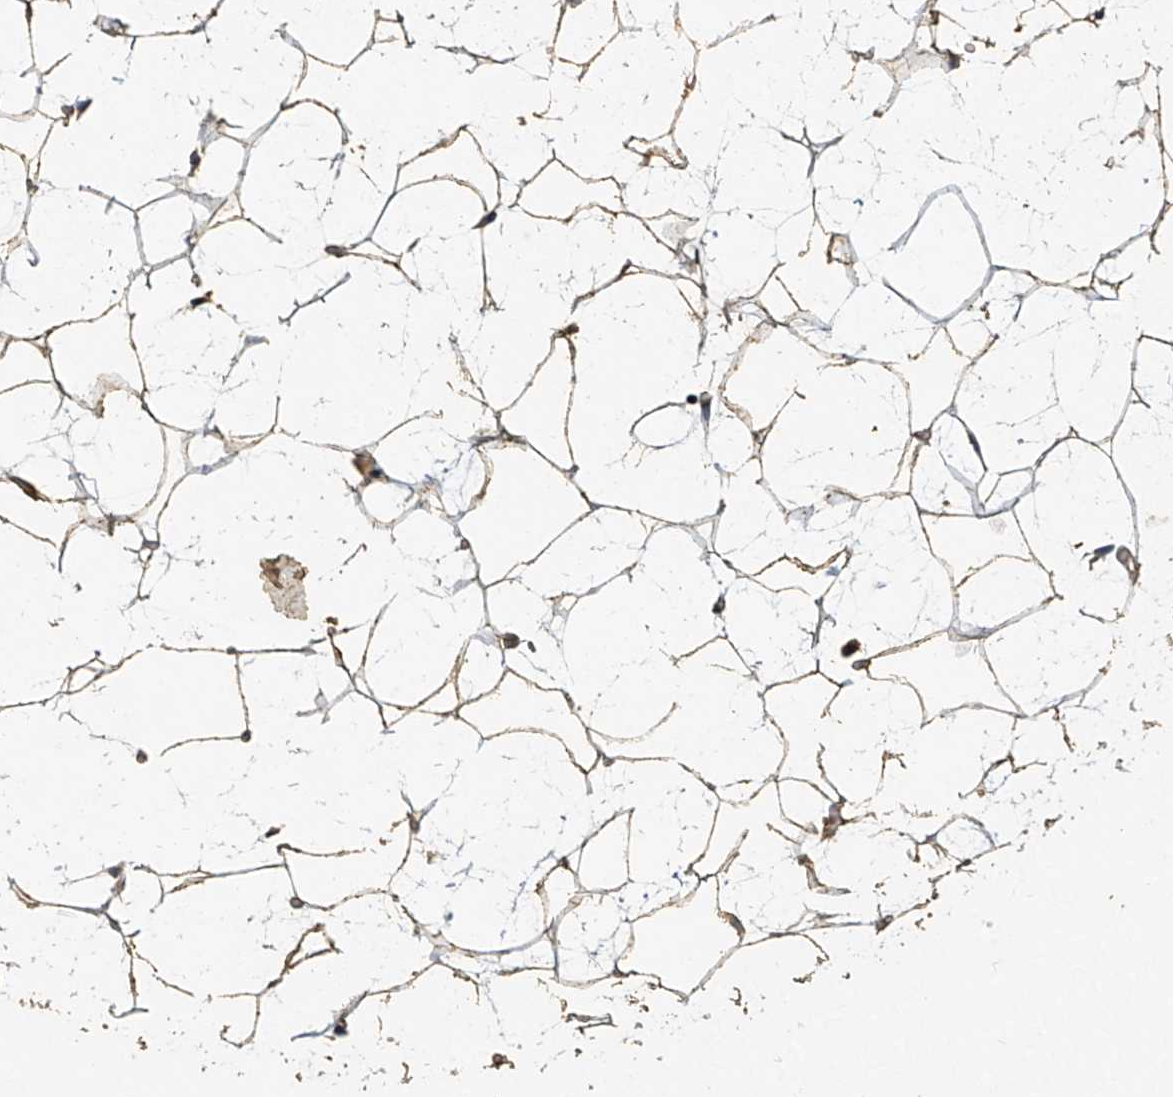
{"staining": {"intensity": "moderate", "quantity": ">75%", "location": "cytoplasmic/membranous"}, "tissue": "adipose tissue", "cell_type": "Adipocytes", "image_type": "normal", "snomed": [{"axis": "morphology", "description": "Normal tissue, NOS"}, {"axis": "topography", "description": "Breast"}], "caption": "Immunohistochemistry of benign human adipose tissue displays medium levels of moderate cytoplasmic/membranous staining in approximately >75% of adipocytes. (Brightfield microscopy of DAB IHC at high magnification).", "gene": "MRPL28", "patient": {"sex": "female", "age": 23}}